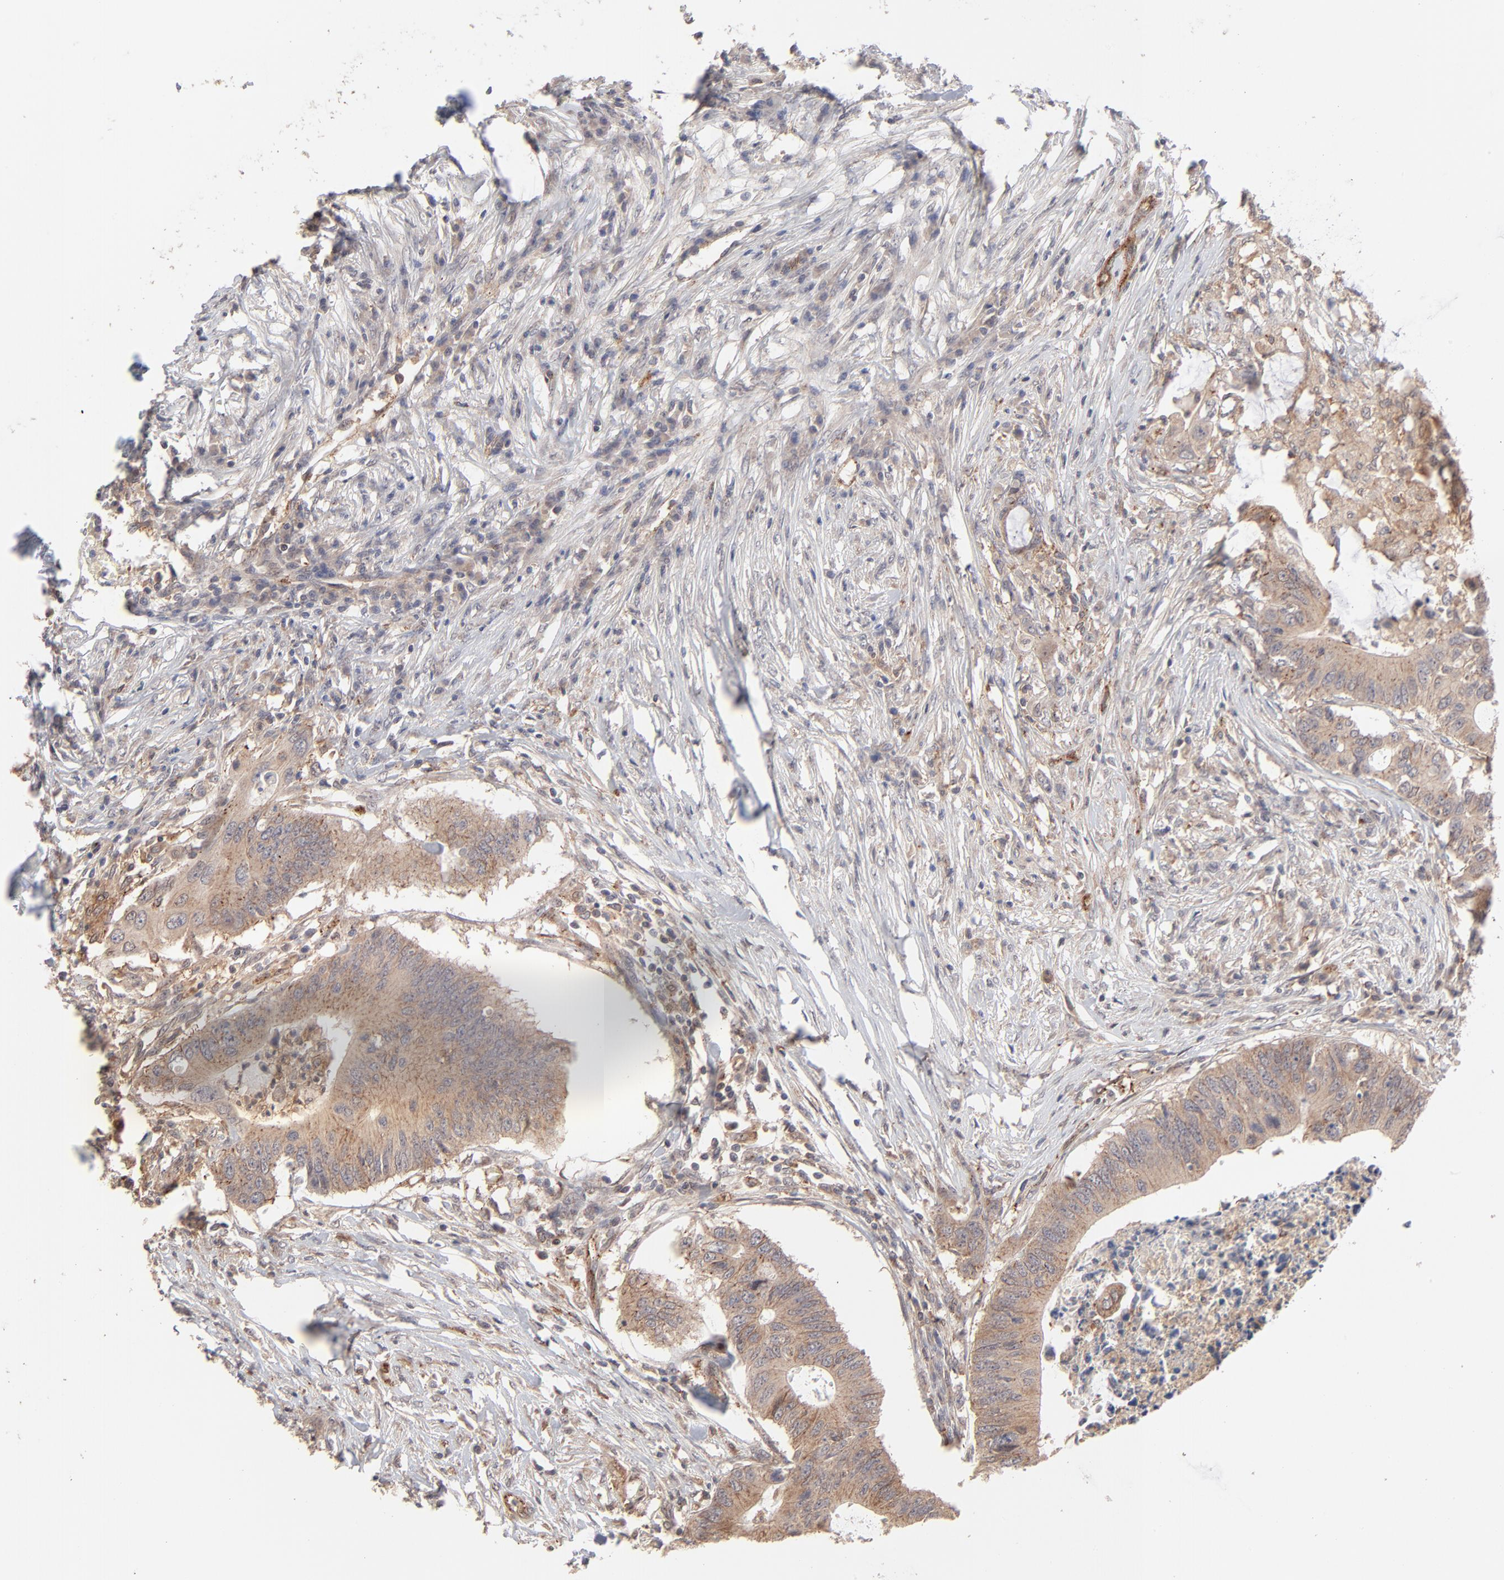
{"staining": {"intensity": "moderate", "quantity": ">75%", "location": "cytoplasmic/membranous"}, "tissue": "colorectal cancer", "cell_type": "Tumor cells", "image_type": "cancer", "snomed": [{"axis": "morphology", "description": "Adenocarcinoma, NOS"}, {"axis": "topography", "description": "Colon"}], "caption": "Human colorectal cancer (adenocarcinoma) stained with a brown dye exhibits moderate cytoplasmic/membranous positive expression in about >75% of tumor cells.", "gene": "IVNS1ABP", "patient": {"sex": "male", "age": 71}}